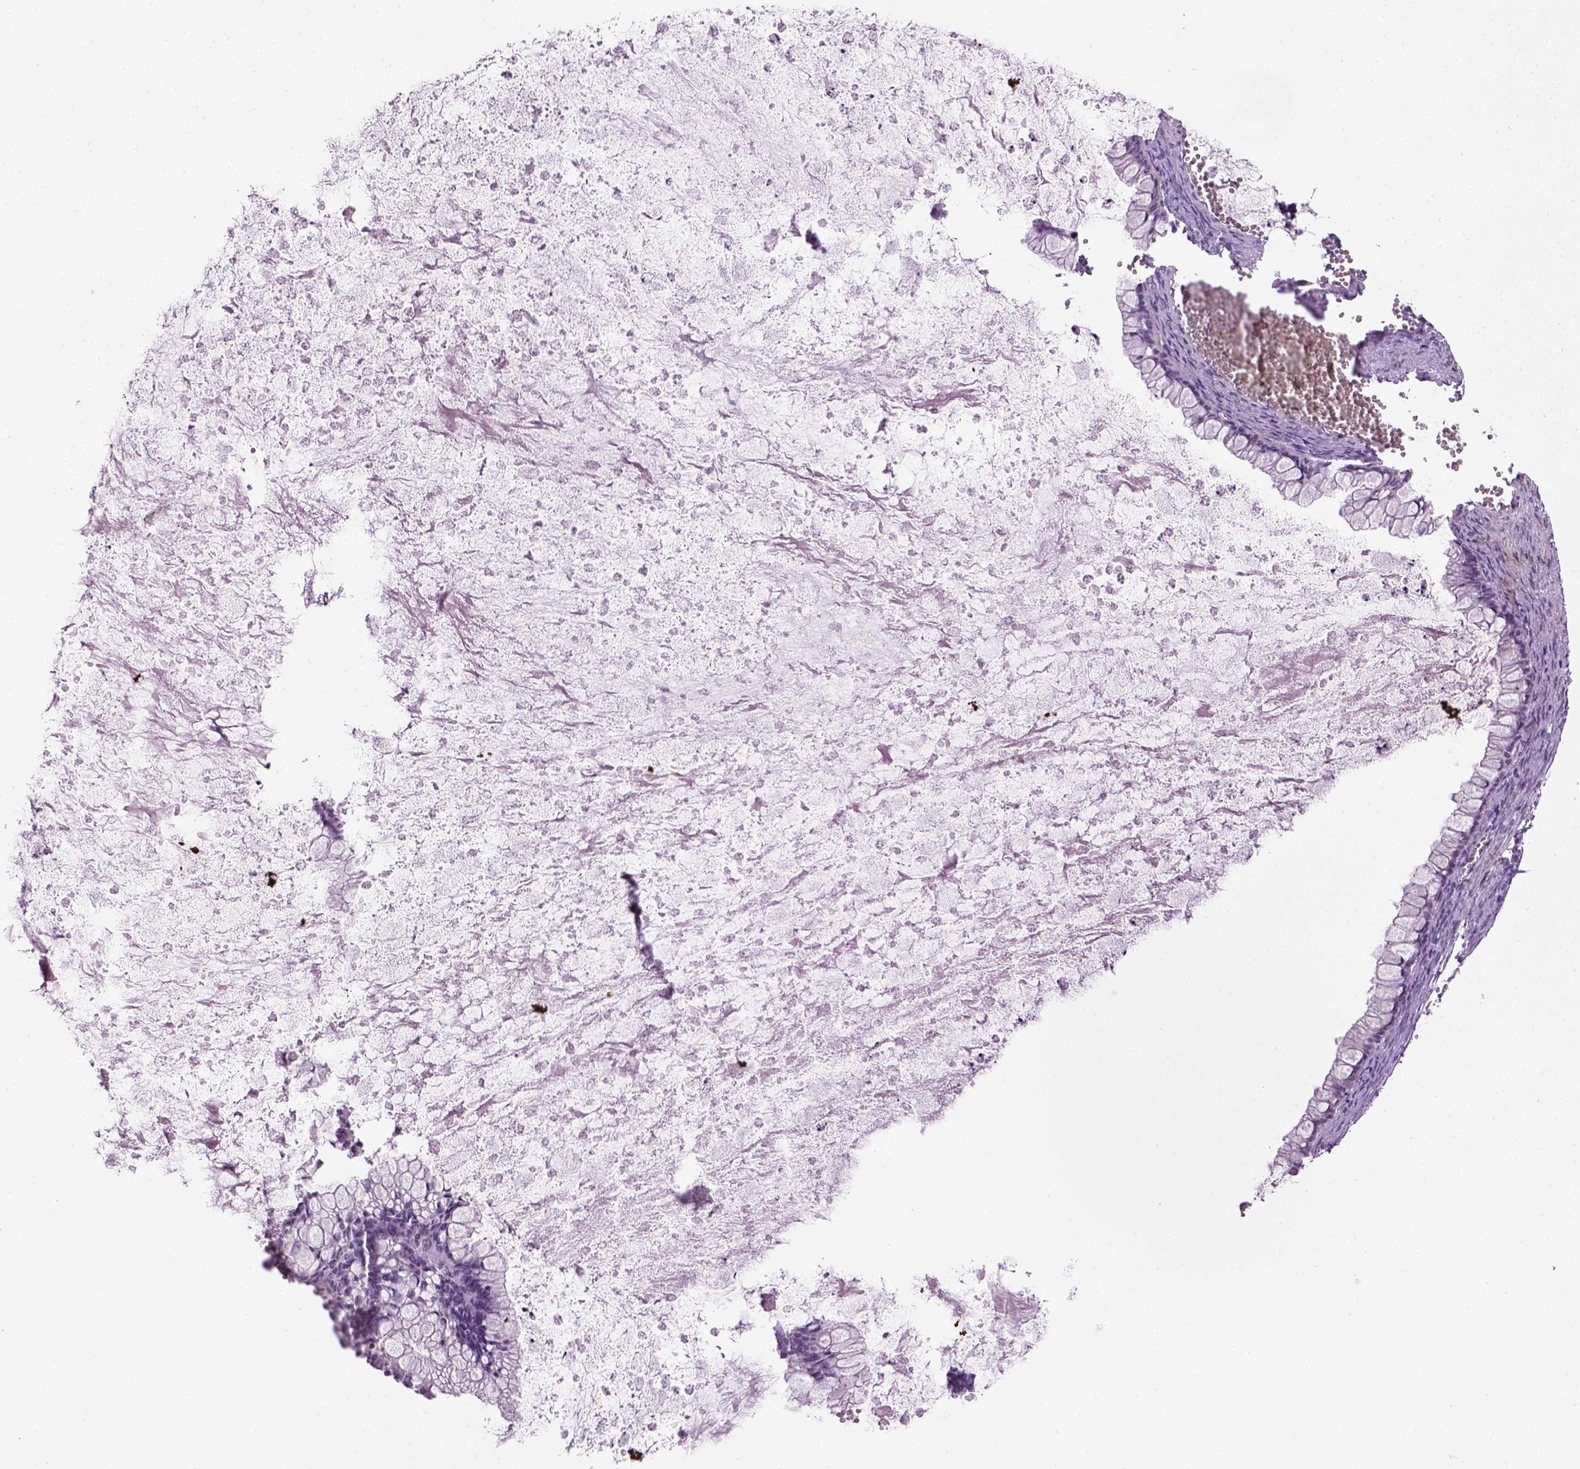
{"staining": {"intensity": "negative", "quantity": "none", "location": "none"}, "tissue": "ovarian cancer", "cell_type": "Tumor cells", "image_type": "cancer", "snomed": [{"axis": "morphology", "description": "Cystadenocarcinoma, mucinous, NOS"}, {"axis": "topography", "description": "Ovary"}], "caption": "A photomicrograph of human mucinous cystadenocarcinoma (ovarian) is negative for staining in tumor cells.", "gene": "GABRB2", "patient": {"sex": "female", "age": 67}}